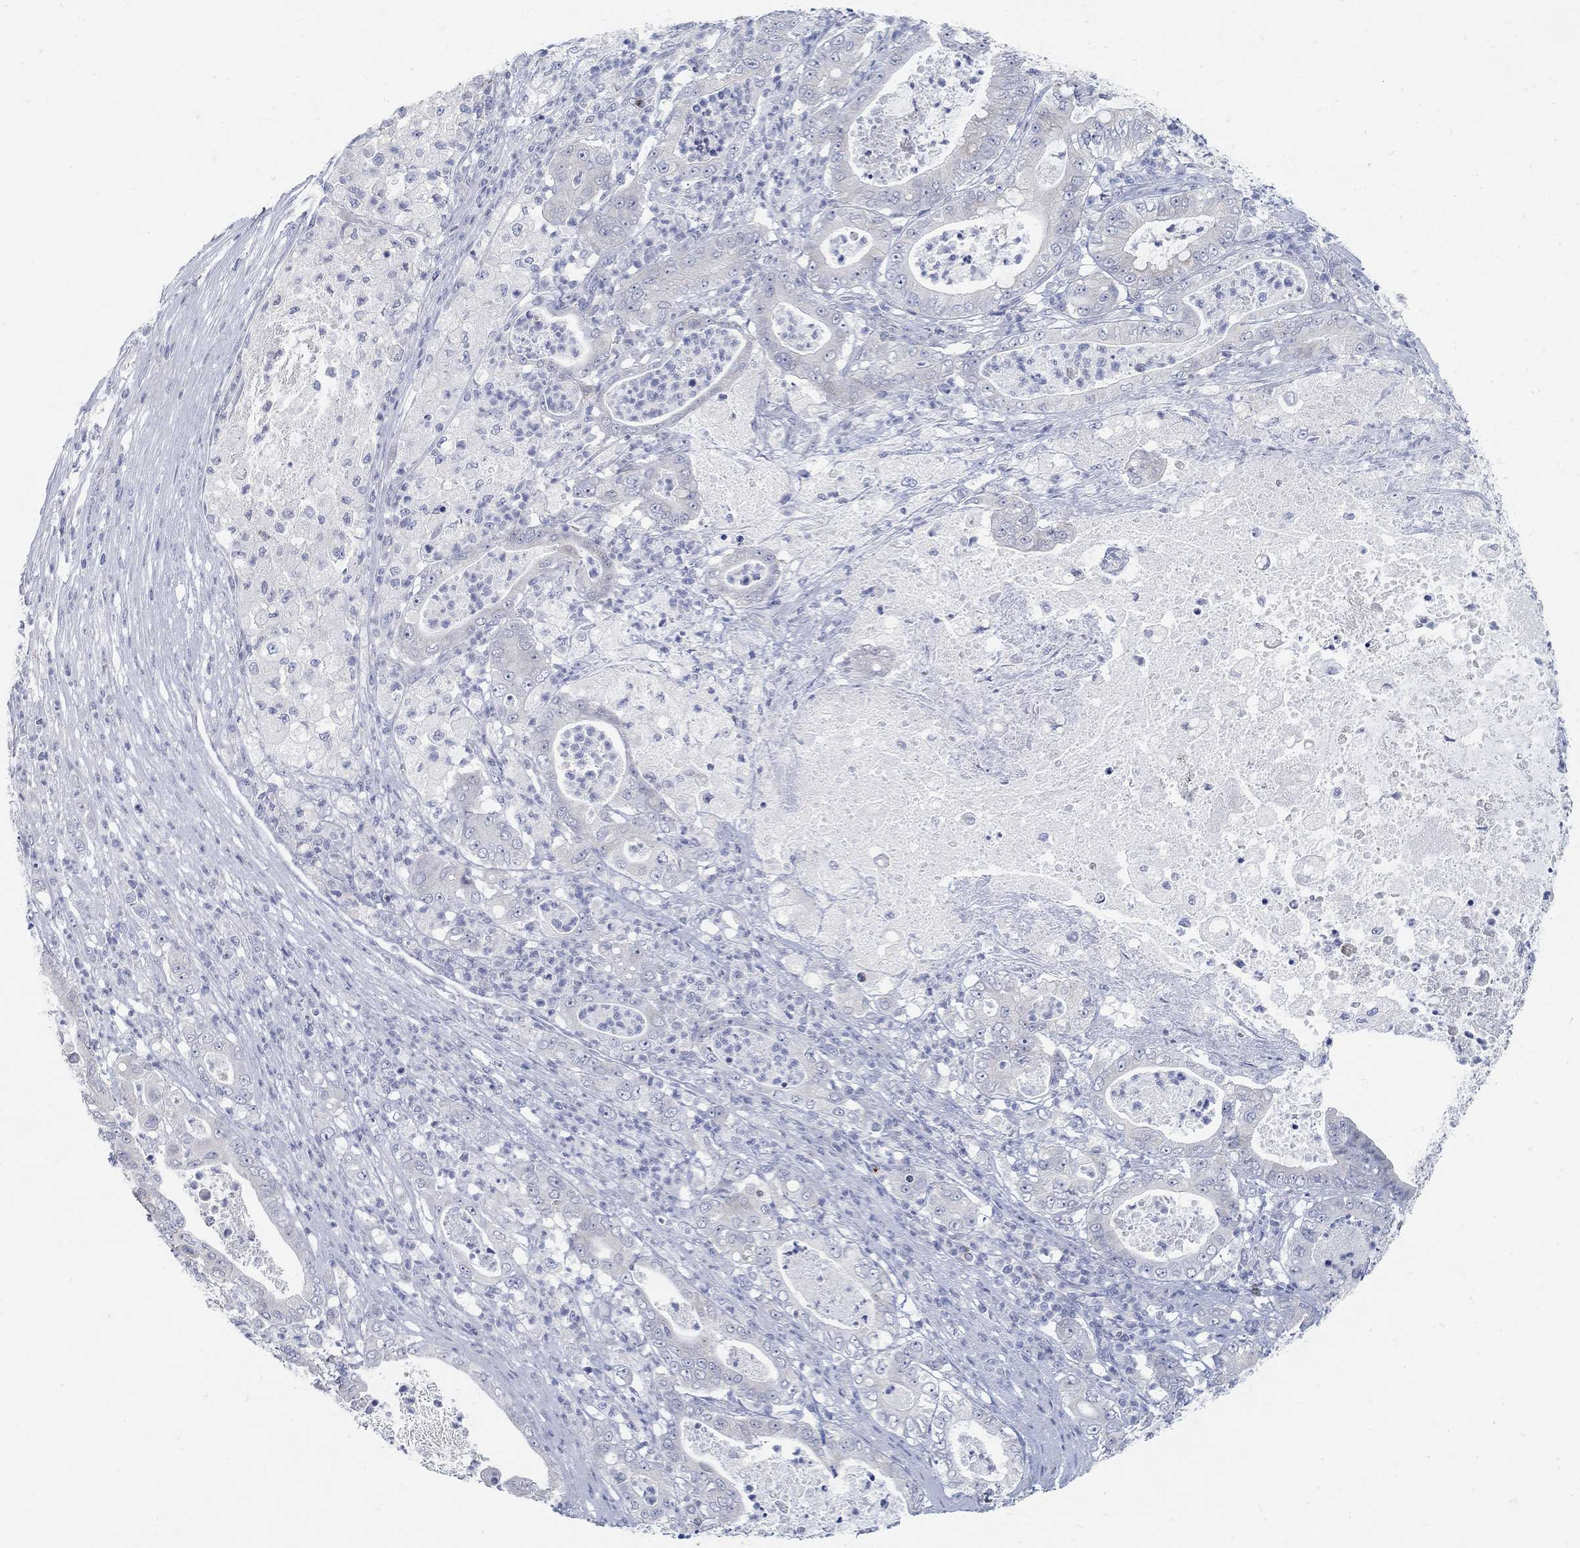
{"staining": {"intensity": "negative", "quantity": "none", "location": "none"}, "tissue": "pancreatic cancer", "cell_type": "Tumor cells", "image_type": "cancer", "snomed": [{"axis": "morphology", "description": "Adenocarcinoma, NOS"}, {"axis": "topography", "description": "Pancreas"}], "caption": "High power microscopy histopathology image of an immunohistochemistry histopathology image of pancreatic cancer (adenocarcinoma), revealing no significant staining in tumor cells. (IHC, brightfield microscopy, high magnification).", "gene": "ANO7", "patient": {"sex": "male", "age": 71}}